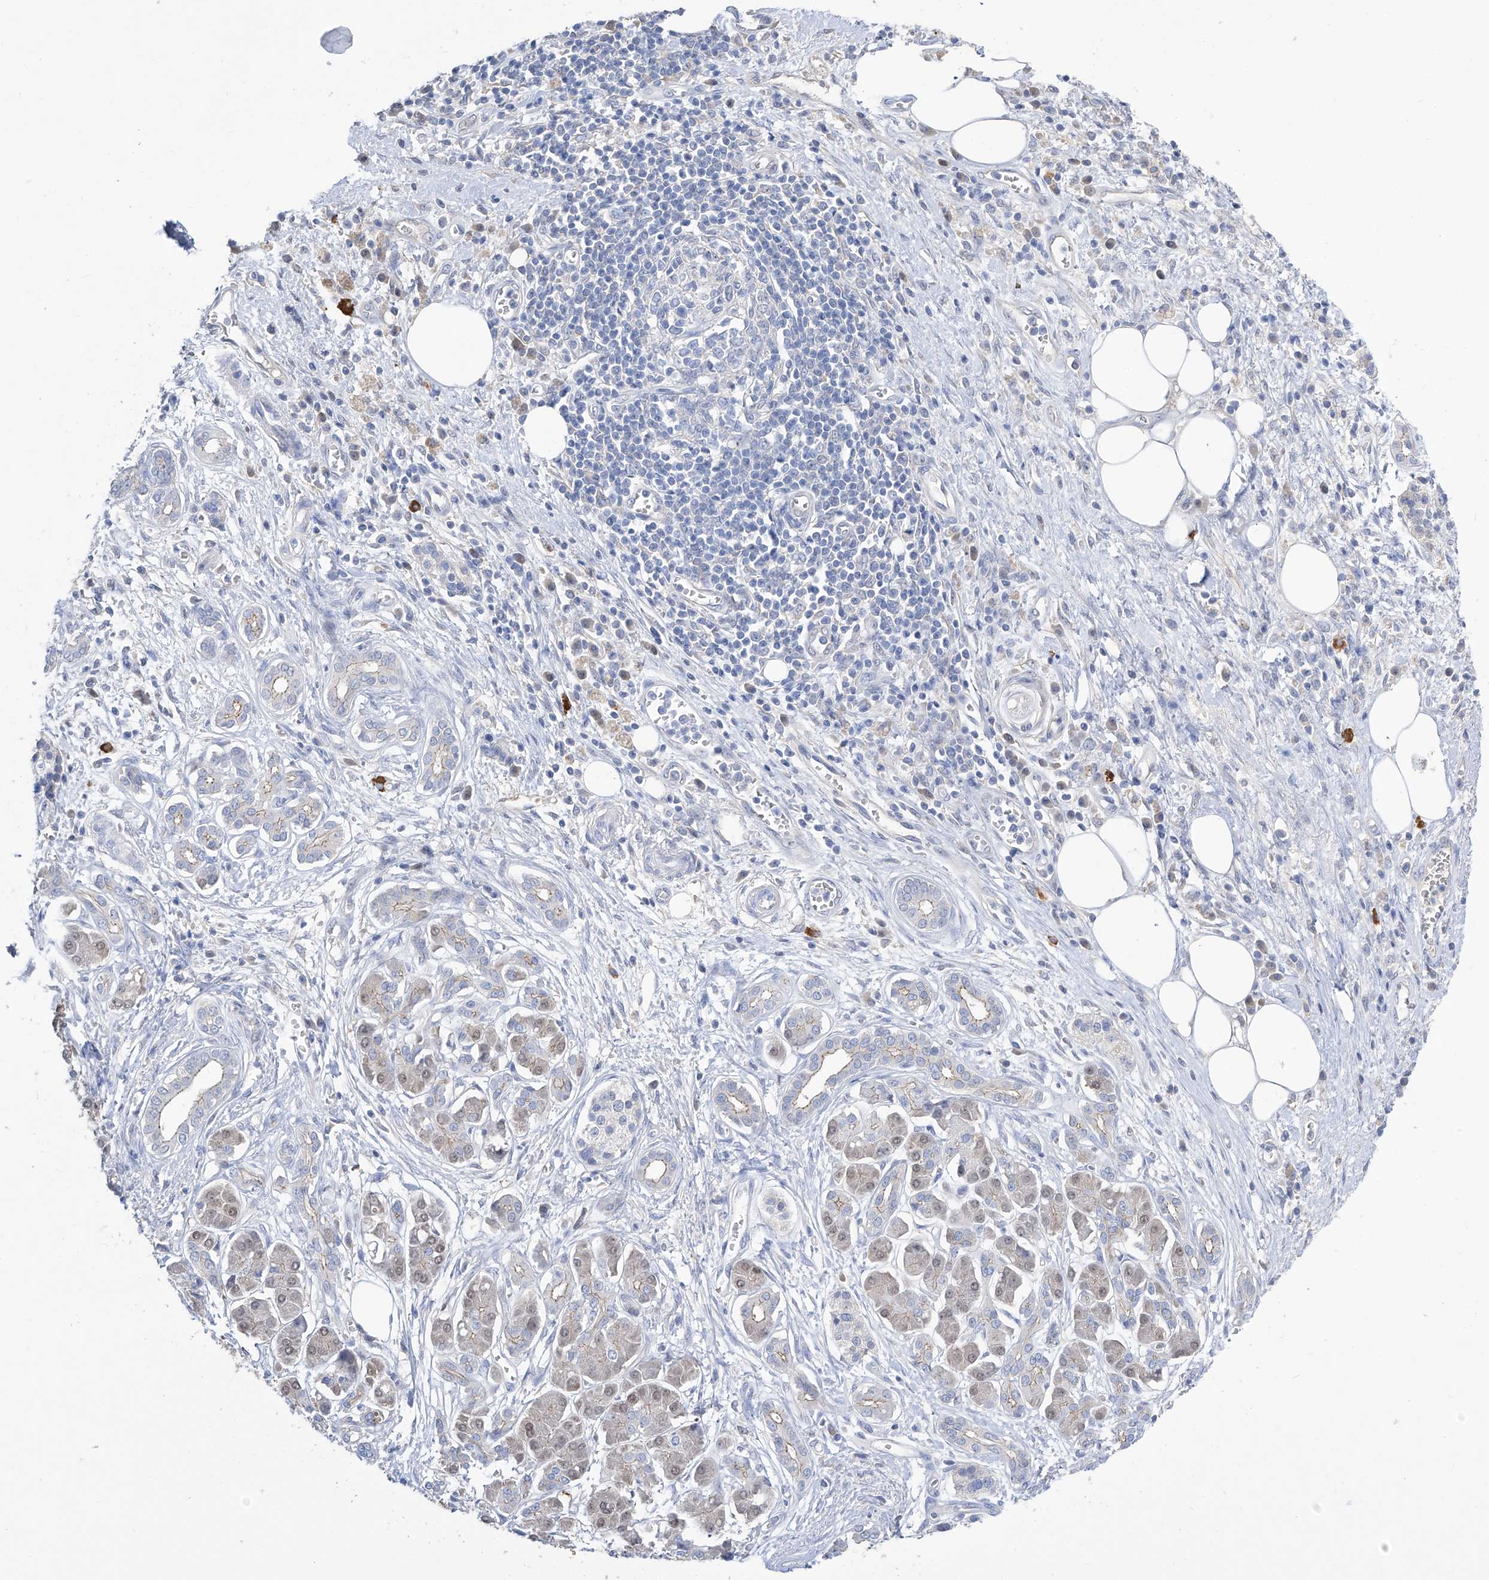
{"staining": {"intensity": "weak", "quantity": "<25%", "location": "nuclear"}, "tissue": "pancreatic cancer", "cell_type": "Tumor cells", "image_type": "cancer", "snomed": [{"axis": "morphology", "description": "Adenocarcinoma, NOS"}, {"axis": "topography", "description": "Pancreas"}], "caption": "The IHC histopathology image has no significant expression in tumor cells of pancreatic cancer tissue.", "gene": "PGM3", "patient": {"sex": "male", "age": 78}}